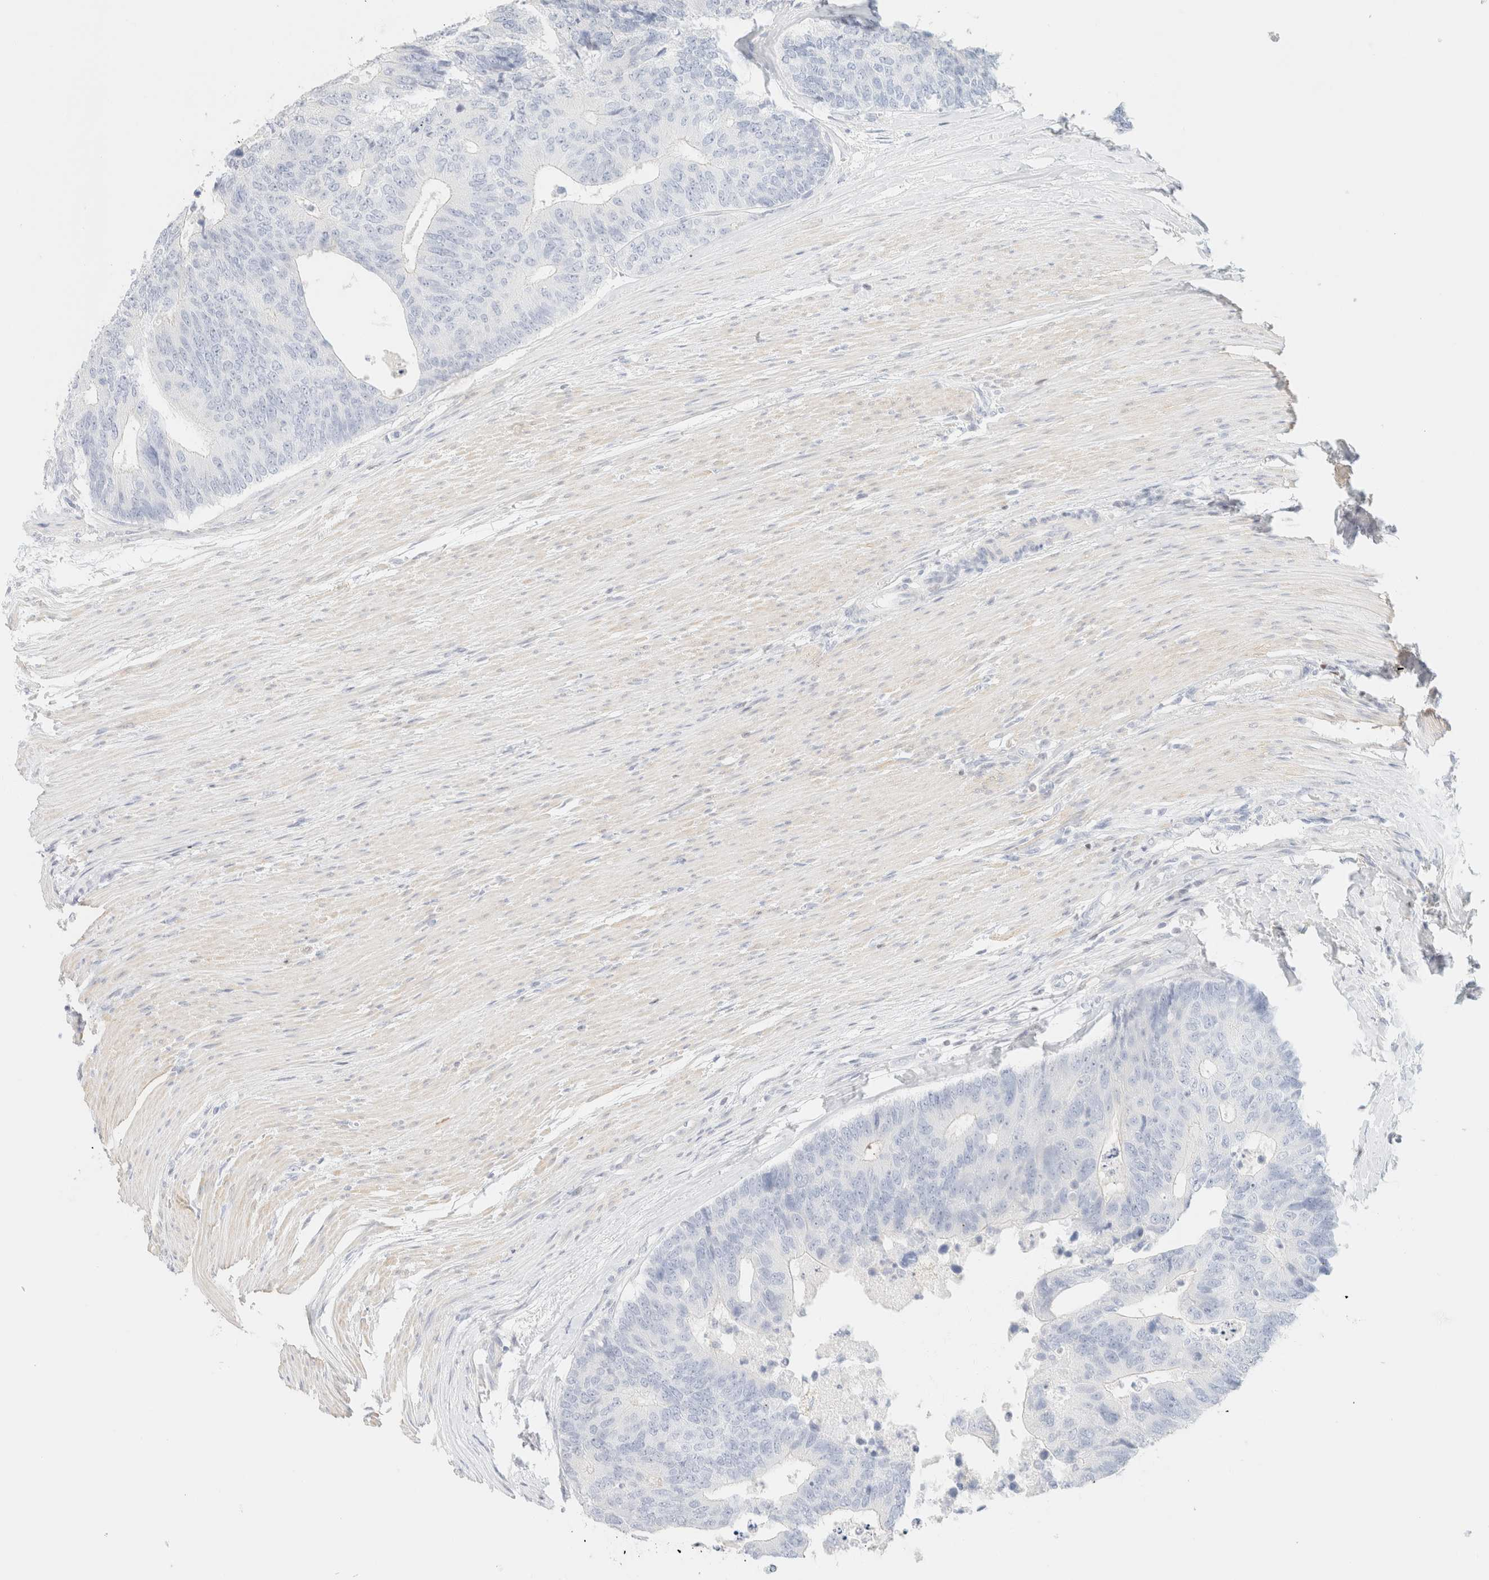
{"staining": {"intensity": "negative", "quantity": "none", "location": "none"}, "tissue": "colorectal cancer", "cell_type": "Tumor cells", "image_type": "cancer", "snomed": [{"axis": "morphology", "description": "Adenocarcinoma, NOS"}, {"axis": "topography", "description": "Colon"}], "caption": "Immunohistochemistry photomicrograph of colorectal cancer stained for a protein (brown), which demonstrates no expression in tumor cells.", "gene": "IKZF3", "patient": {"sex": "female", "age": 67}}